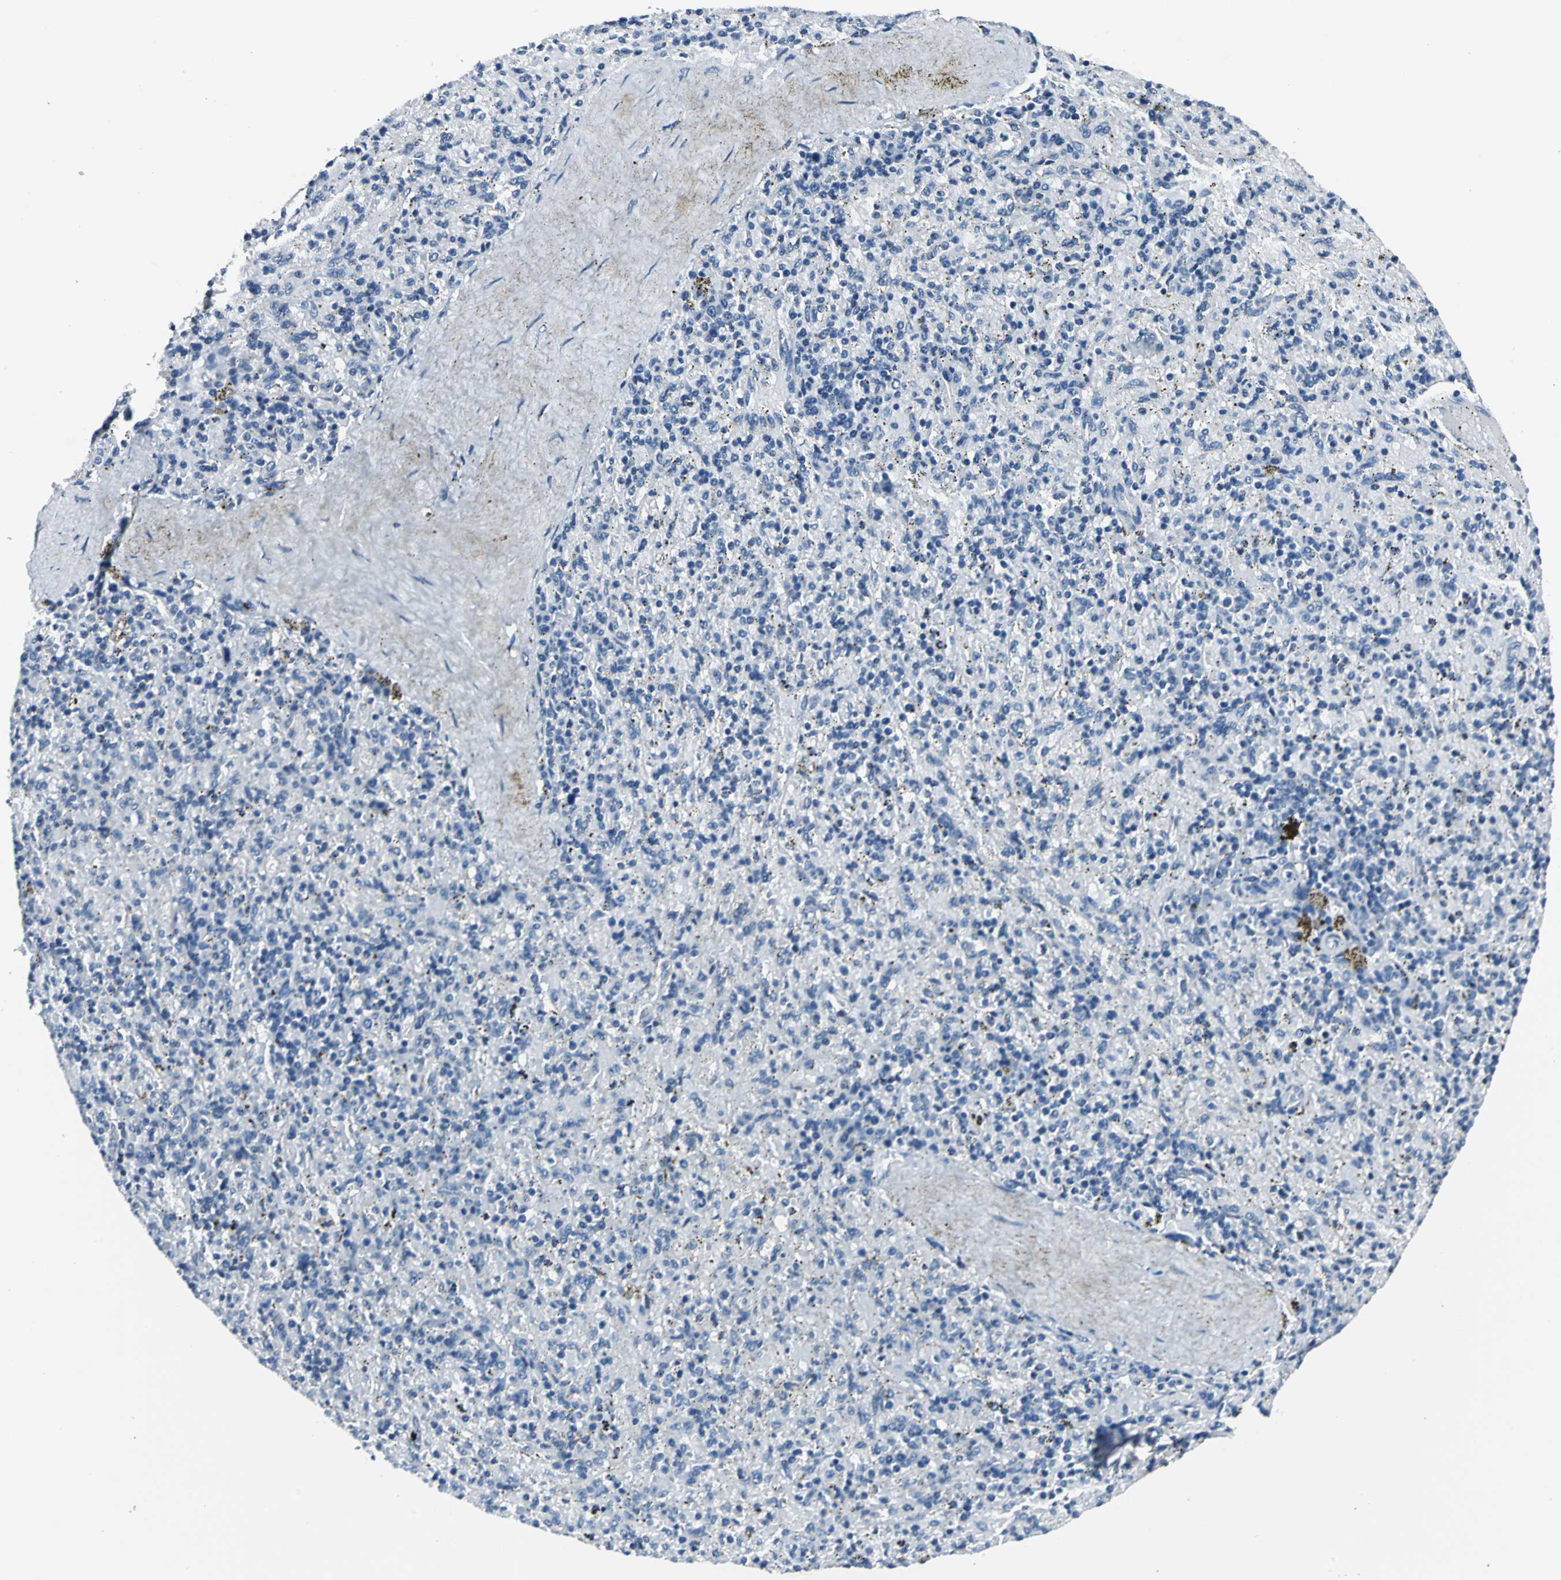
{"staining": {"intensity": "negative", "quantity": "none", "location": "none"}, "tissue": "spleen", "cell_type": "Cells in red pulp", "image_type": "normal", "snomed": [{"axis": "morphology", "description": "Normal tissue, NOS"}, {"axis": "topography", "description": "Spleen"}], "caption": "Immunohistochemical staining of unremarkable human spleen demonstrates no significant expression in cells in red pulp. (Stains: DAB IHC with hematoxylin counter stain, Microscopy: brightfield microscopy at high magnification).", "gene": "B3GNT2", "patient": {"sex": "female", "age": 43}}